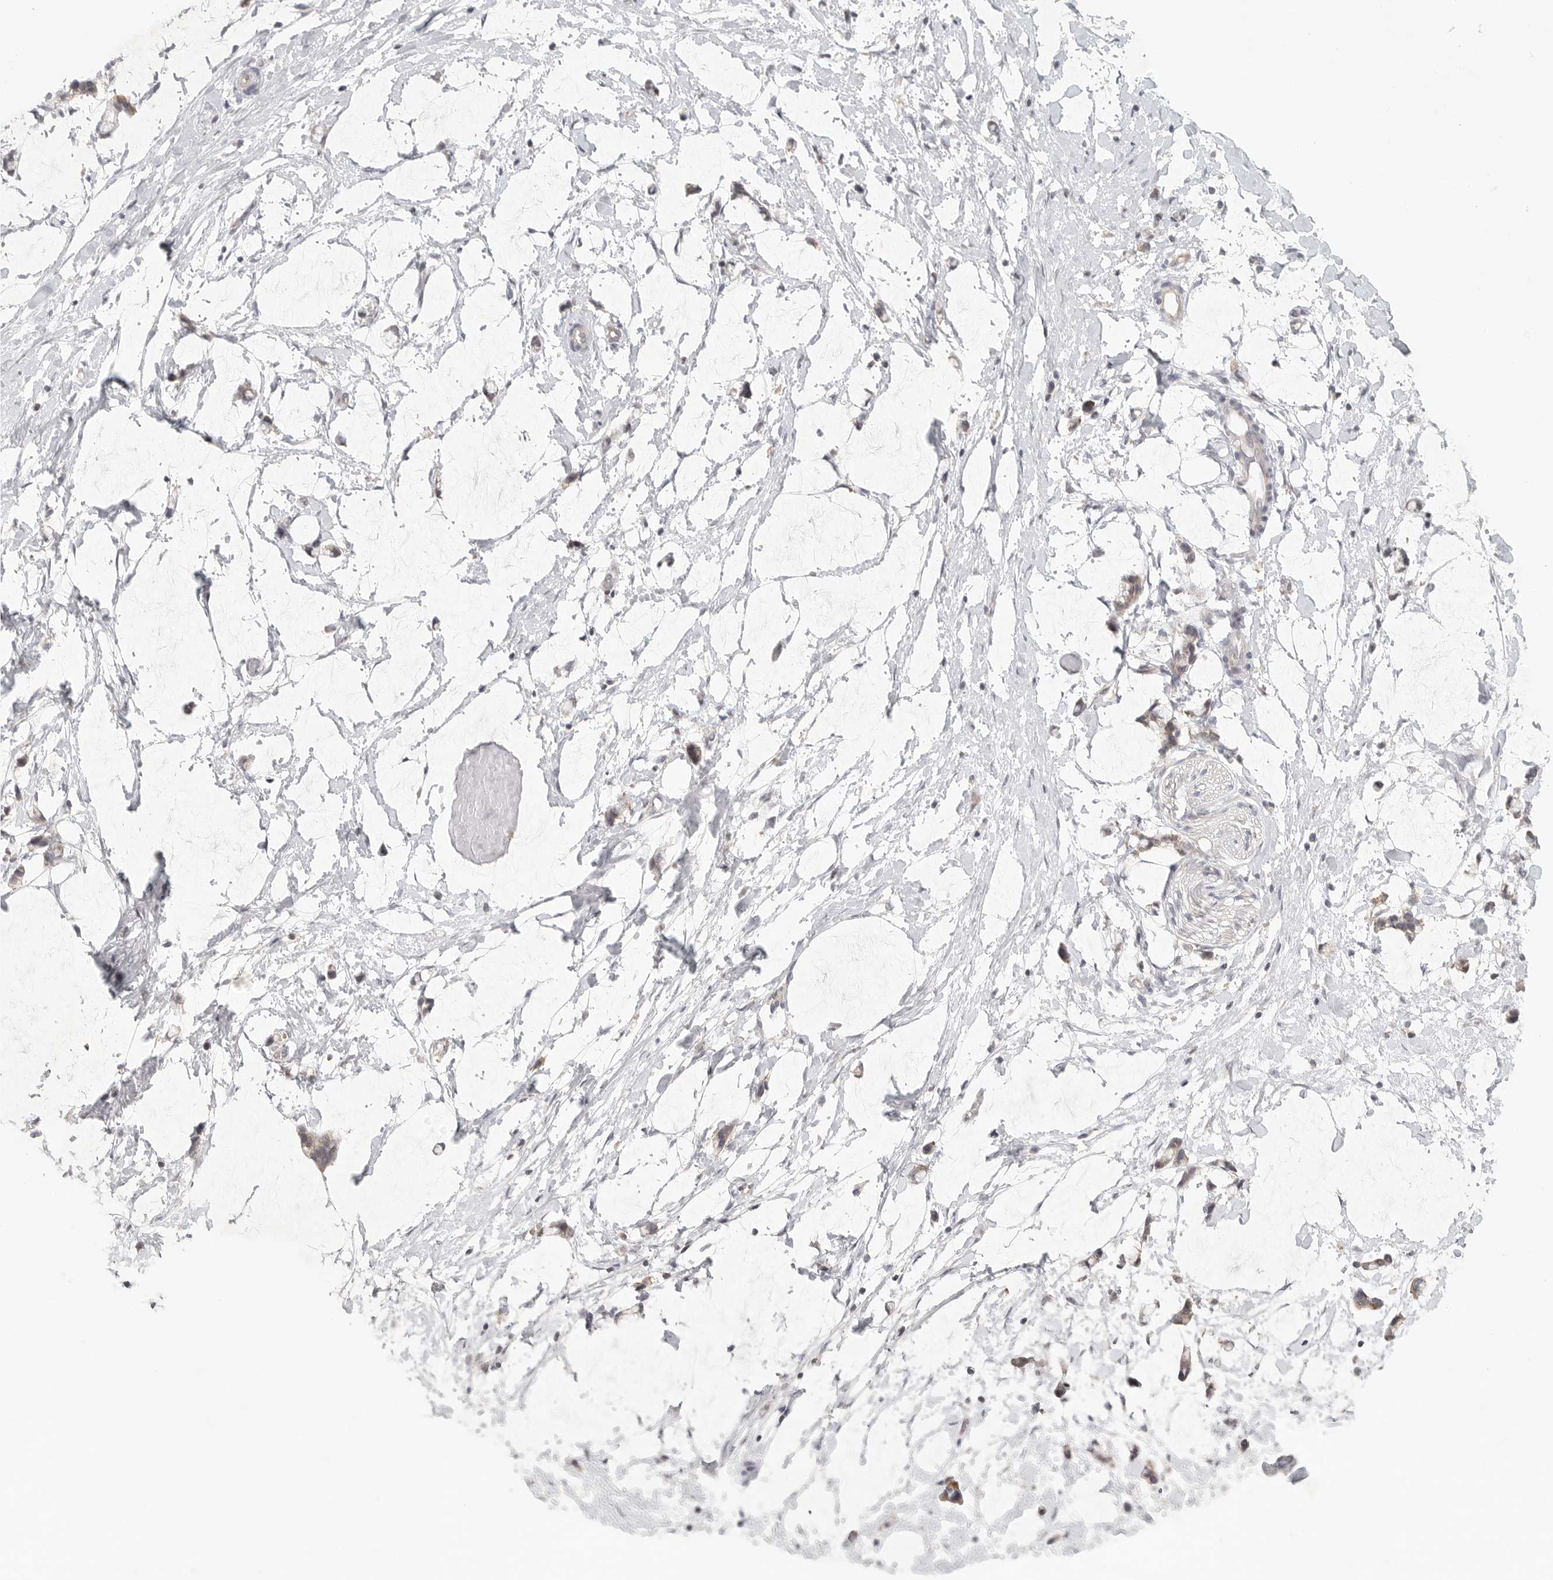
{"staining": {"intensity": "negative", "quantity": "none", "location": "none"}, "tissue": "adipose tissue", "cell_type": "Adipocytes", "image_type": "normal", "snomed": [{"axis": "morphology", "description": "Normal tissue, NOS"}, {"axis": "morphology", "description": "Adenocarcinoma, NOS"}, {"axis": "topography", "description": "Smooth muscle"}, {"axis": "topography", "description": "Colon"}], "caption": "Immunohistochemistry (IHC) photomicrograph of normal human adipose tissue stained for a protein (brown), which shows no expression in adipocytes. (DAB IHC, high magnification).", "gene": "HDAC6", "patient": {"sex": "male", "age": 14}}